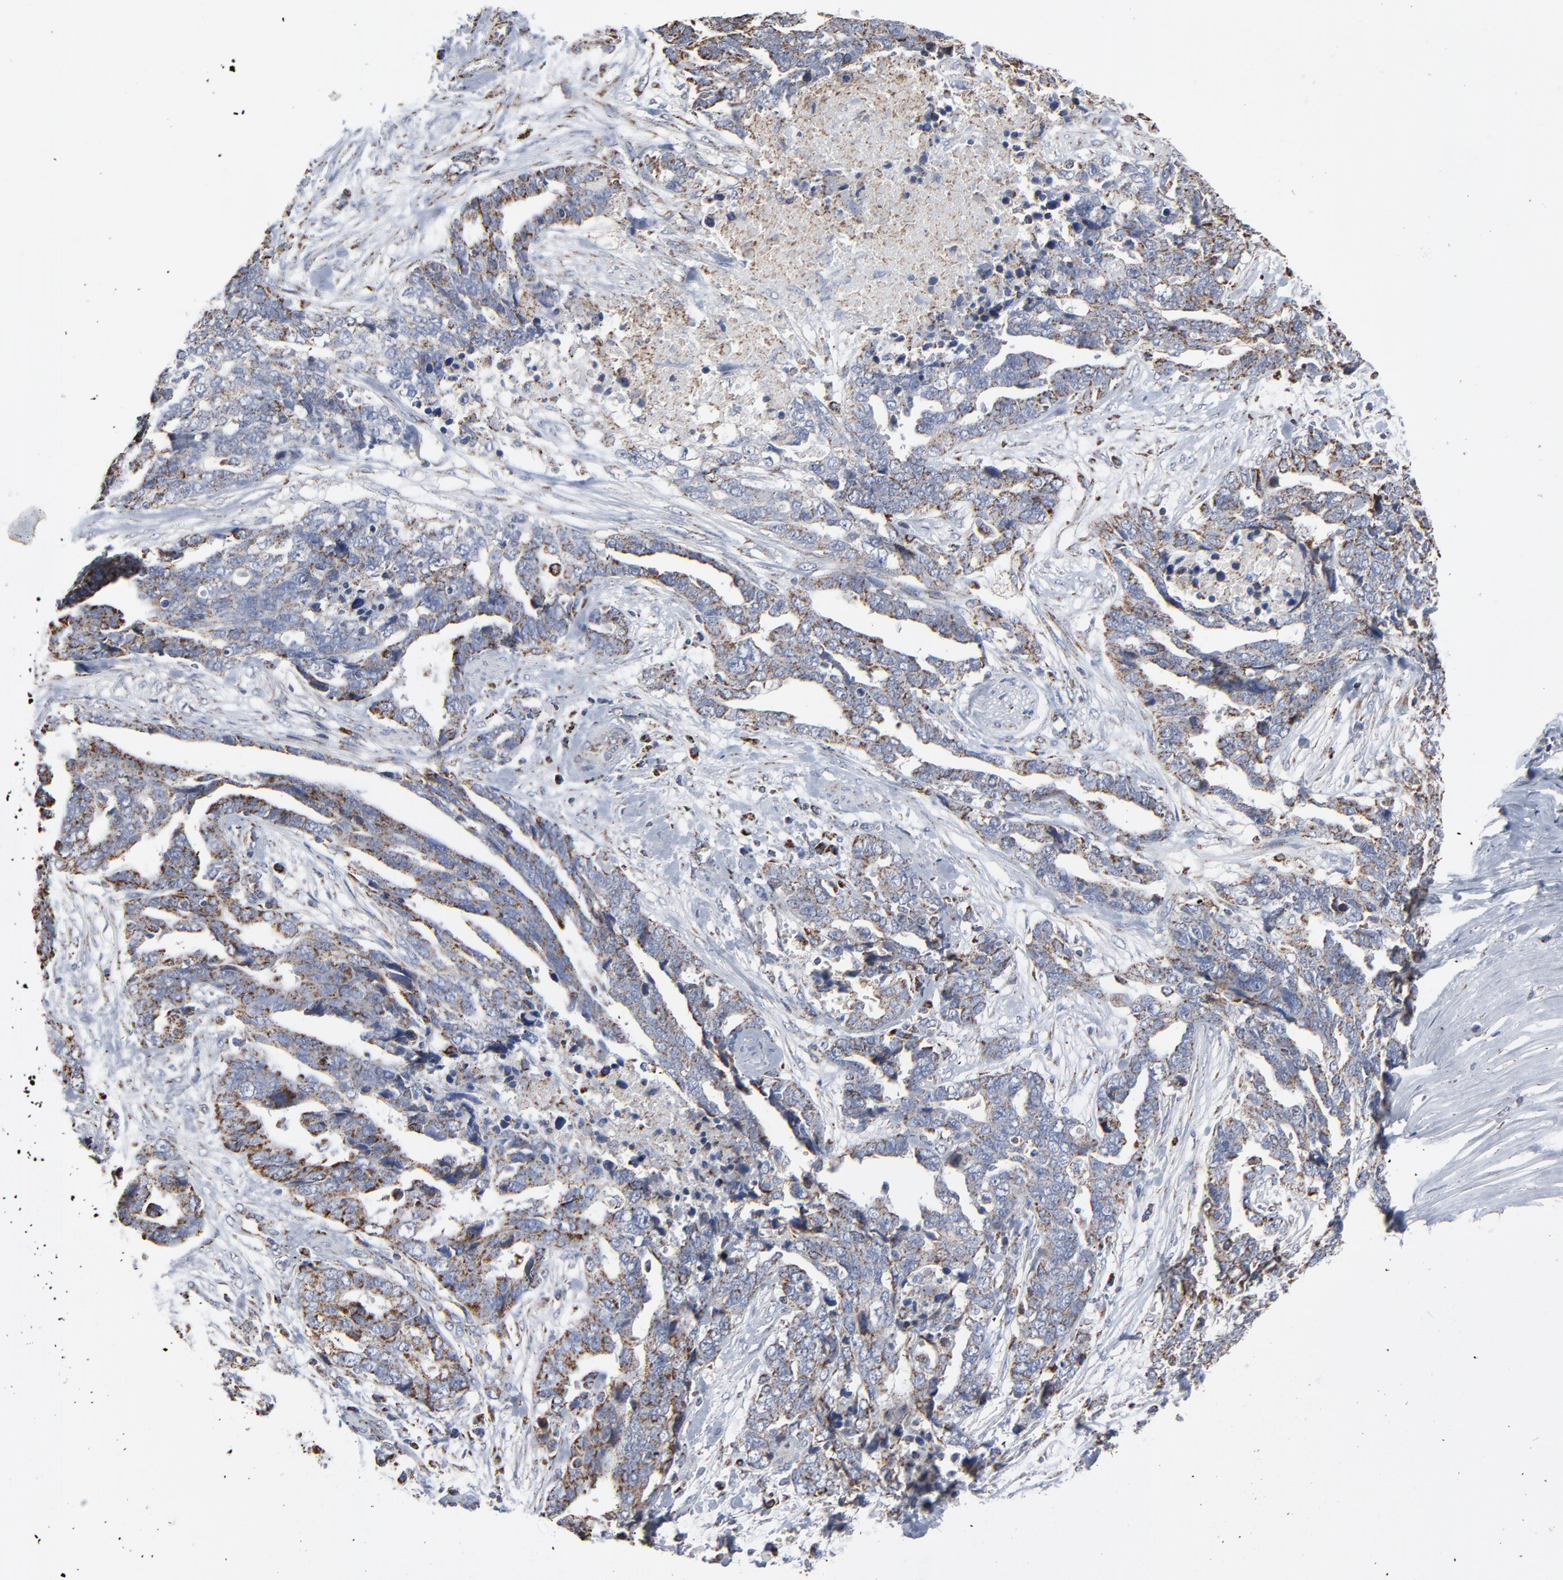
{"staining": {"intensity": "strong", "quantity": "25%-75%", "location": "cytoplasmic/membranous"}, "tissue": "ovarian cancer", "cell_type": "Tumor cells", "image_type": "cancer", "snomed": [{"axis": "morphology", "description": "Normal tissue, NOS"}, {"axis": "morphology", "description": "Cystadenocarcinoma, serous, NOS"}, {"axis": "topography", "description": "Fallopian tube"}, {"axis": "topography", "description": "Ovary"}], "caption": "Brown immunohistochemical staining in human ovarian cancer exhibits strong cytoplasmic/membranous positivity in approximately 25%-75% of tumor cells. (Brightfield microscopy of DAB IHC at high magnification).", "gene": "UQCRC1", "patient": {"sex": "female", "age": 56}}